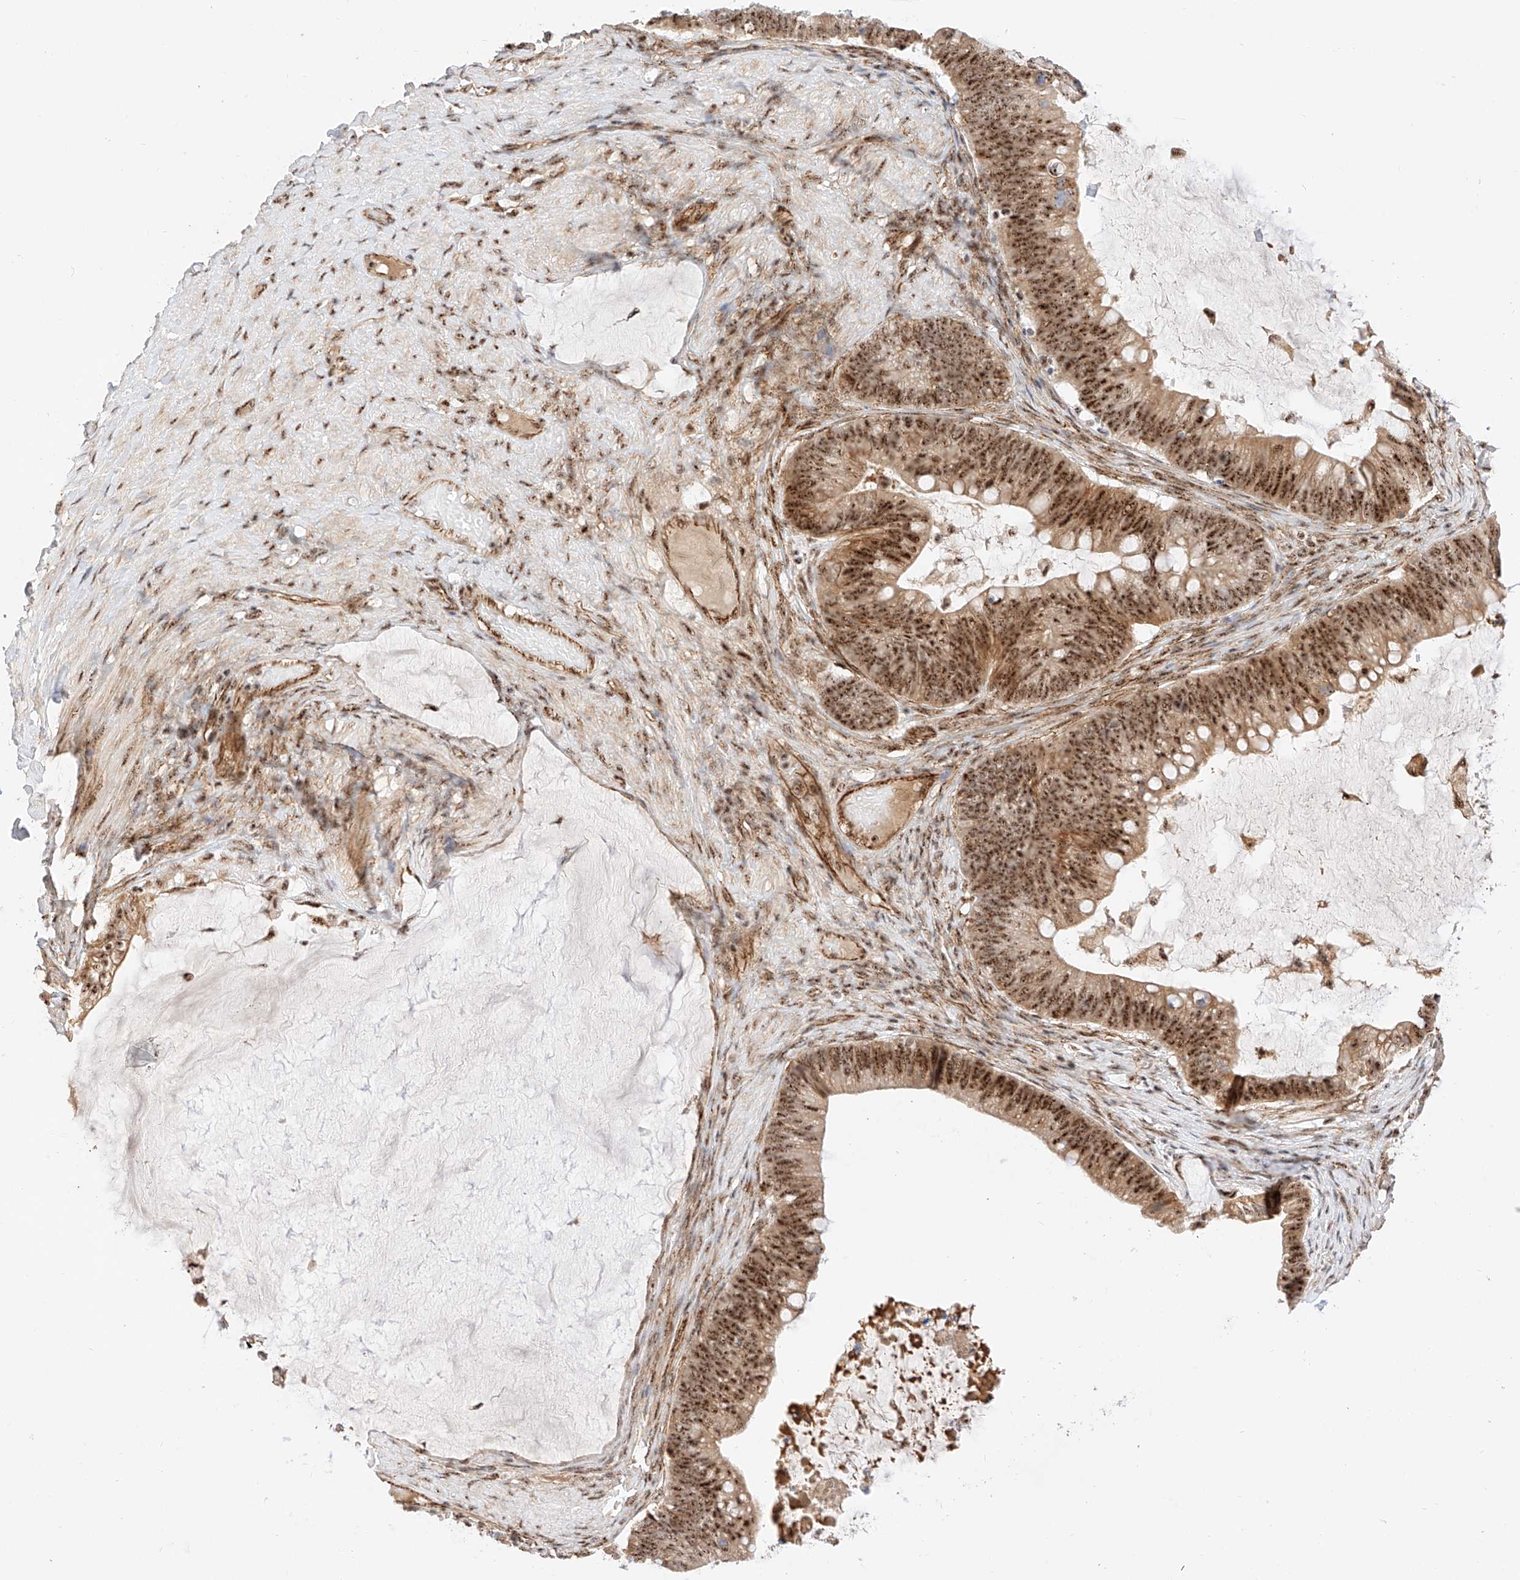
{"staining": {"intensity": "moderate", "quantity": ">75%", "location": "cytoplasmic/membranous,nuclear"}, "tissue": "ovarian cancer", "cell_type": "Tumor cells", "image_type": "cancer", "snomed": [{"axis": "morphology", "description": "Cystadenocarcinoma, mucinous, NOS"}, {"axis": "topography", "description": "Ovary"}], "caption": "IHC image of human ovarian cancer stained for a protein (brown), which demonstrates medium levels of moderate cytoplasmic/membranous and nuclear staining in approximately >75% of tumor cells.", "gene": "ATXN7L2", "patient": {"sex": "female", "age": 61}}